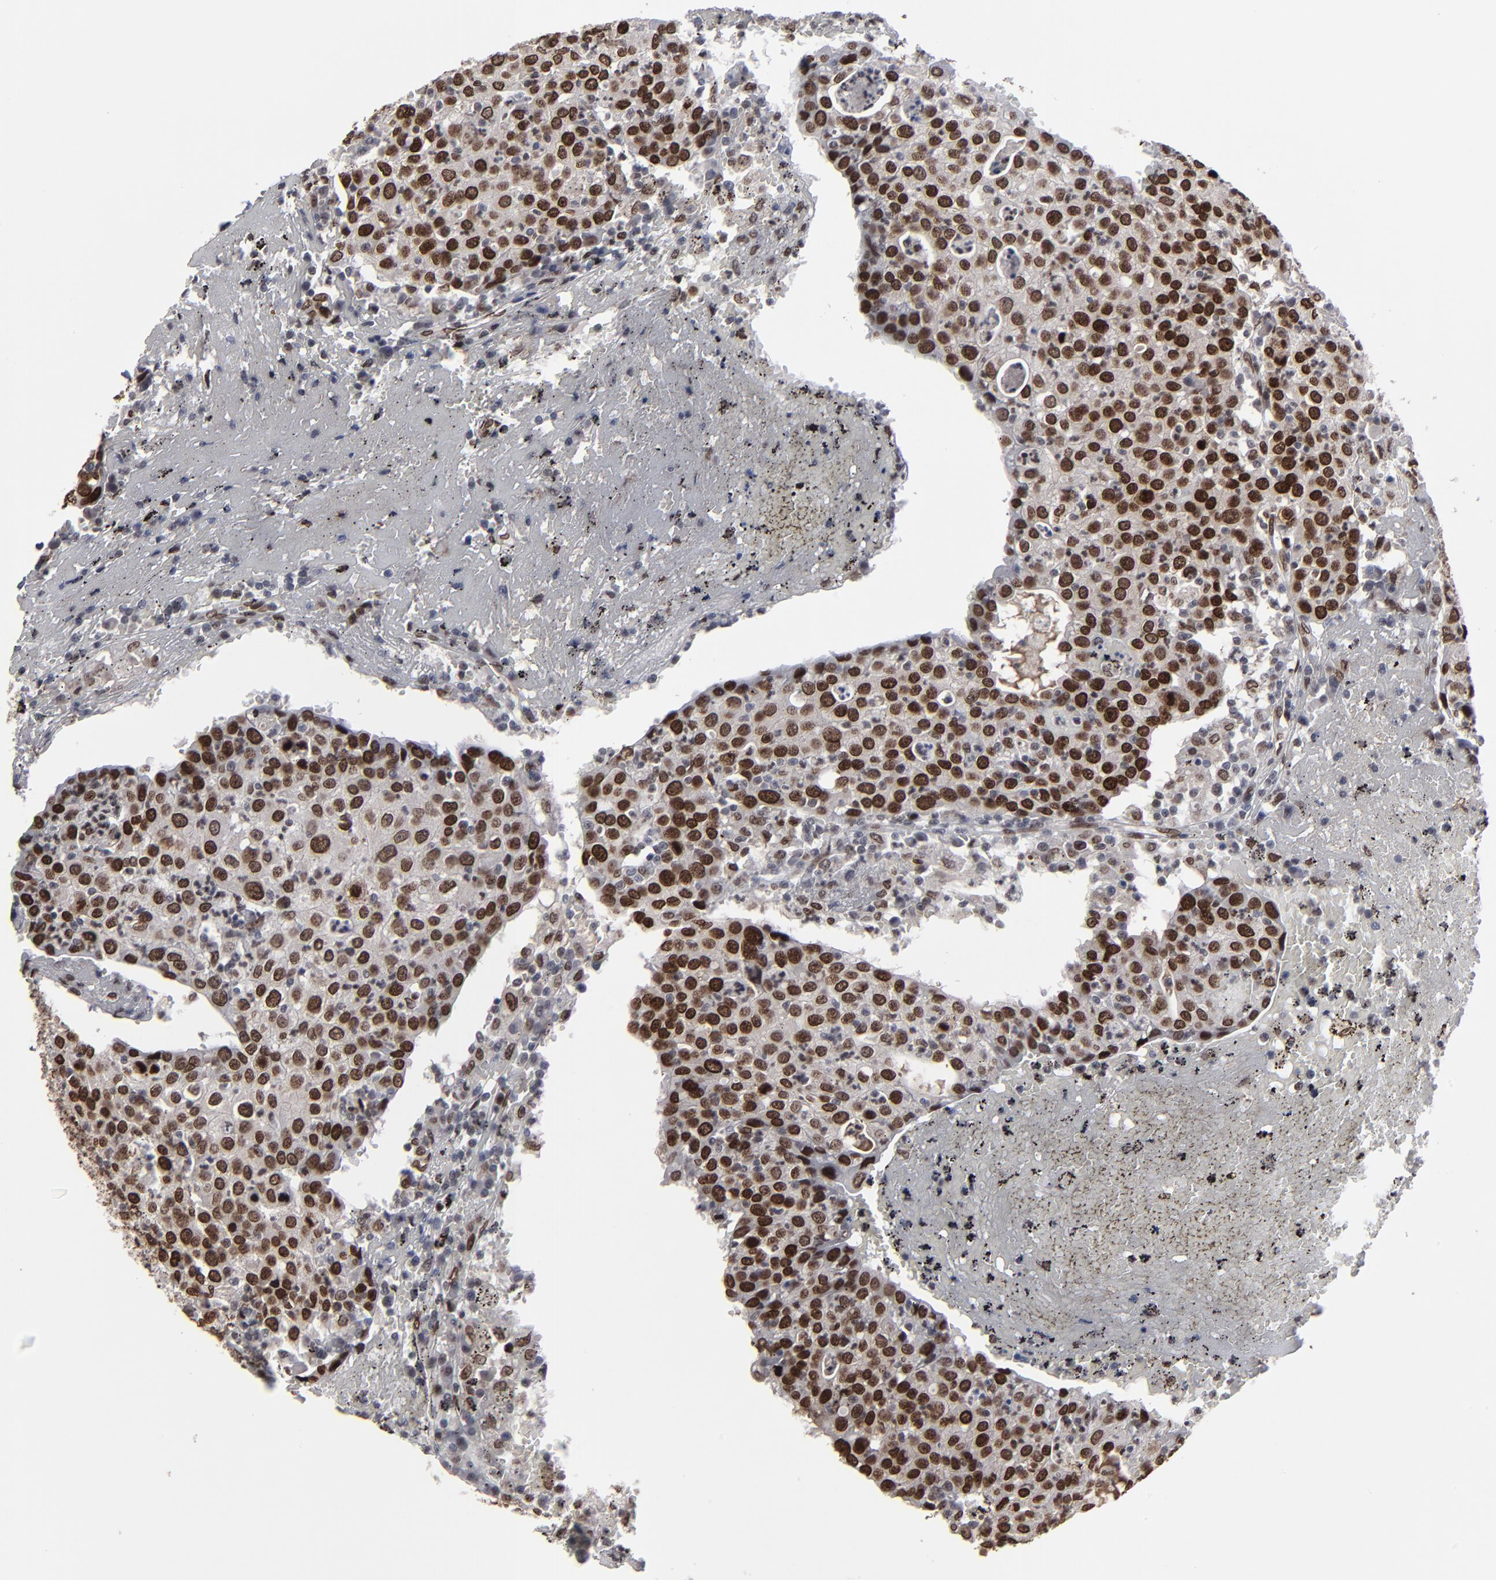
{"staining": {"intensity": "strong", "quantity": ">75%", "location": "nuclear"}, "tissue": "head and neck cancer", "cell_type": "Tumor cells", "image_type": "cancer", "snomed": [{"axis": "morphology", "description": "Adenocarcinoma, NOS"}, {"axis": "topography", "description": "Salivary gland"}, {"axis": "topography", "description": "Head-Neck"}], "caption": "Immunohistochemical staining of human head and neck cancer exhibits high levels of strong nuclear protein staining in about >75% of tumor cells.", "gene": "BAZ1A", "patient": {"sex": "female", "age": 65}}